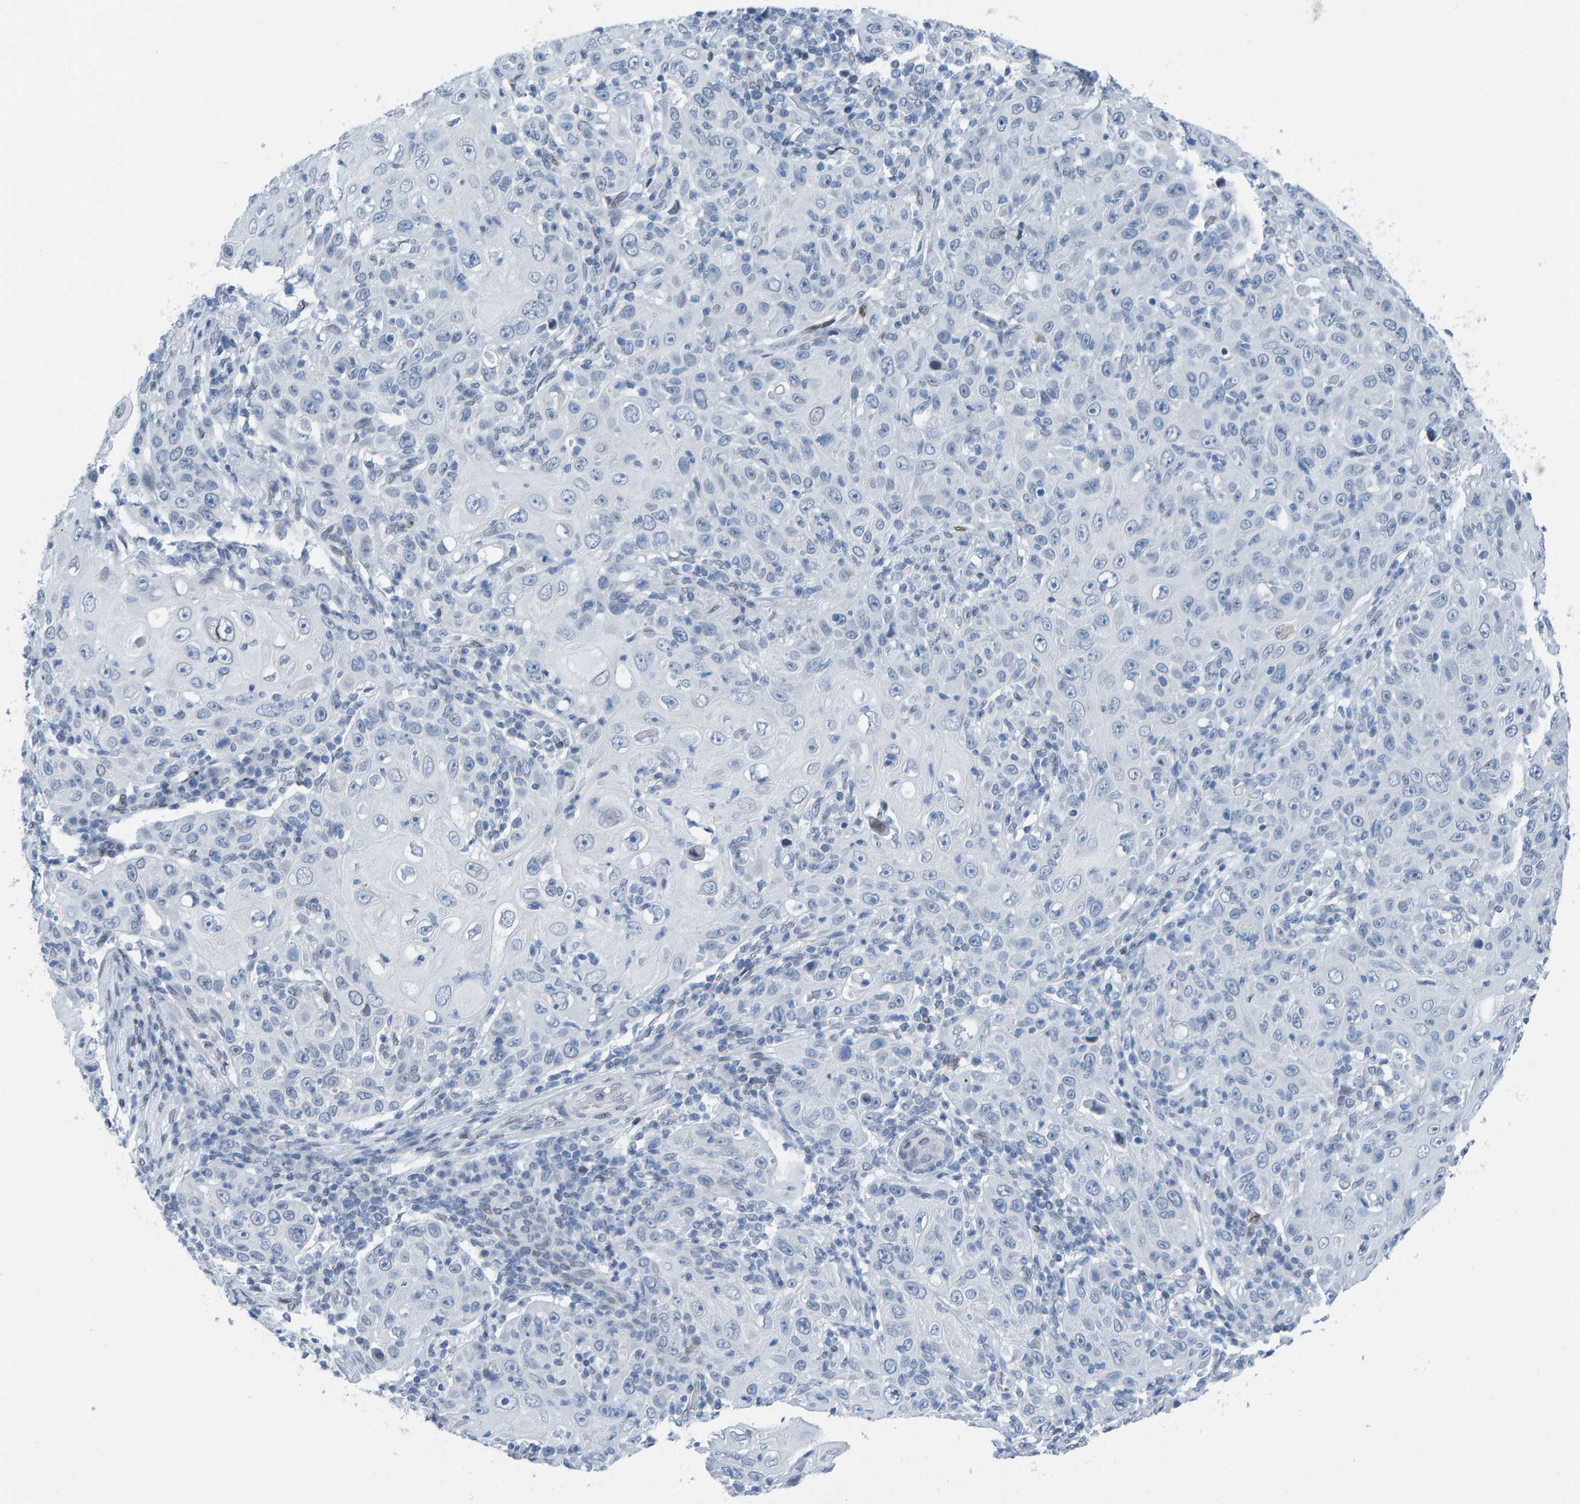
{"staining": {"intensity": "negative", "quantity": "none", "location": "none"}, "tissue": "skin cancer", "cell_type": "Tumor cells", "image_type": "cancer", "snomed": [{"axis": "morphology", "description": "Squamous cell carcinoma, NOS"}, {"axis": "topography", "description": "Skin"}], "caption": "High magnification brightfield microscopy of skin cancer (squamous cell carcinoma) stained with DAB (3,3'-diaminobenzidine) (brown) and counterstained with hematoxylin (blue): tumor cells show no significant positivity. Nuclei are stained in blue.", "gene": "LMNB2", "patient": {"sex": "female", "age": 88}}